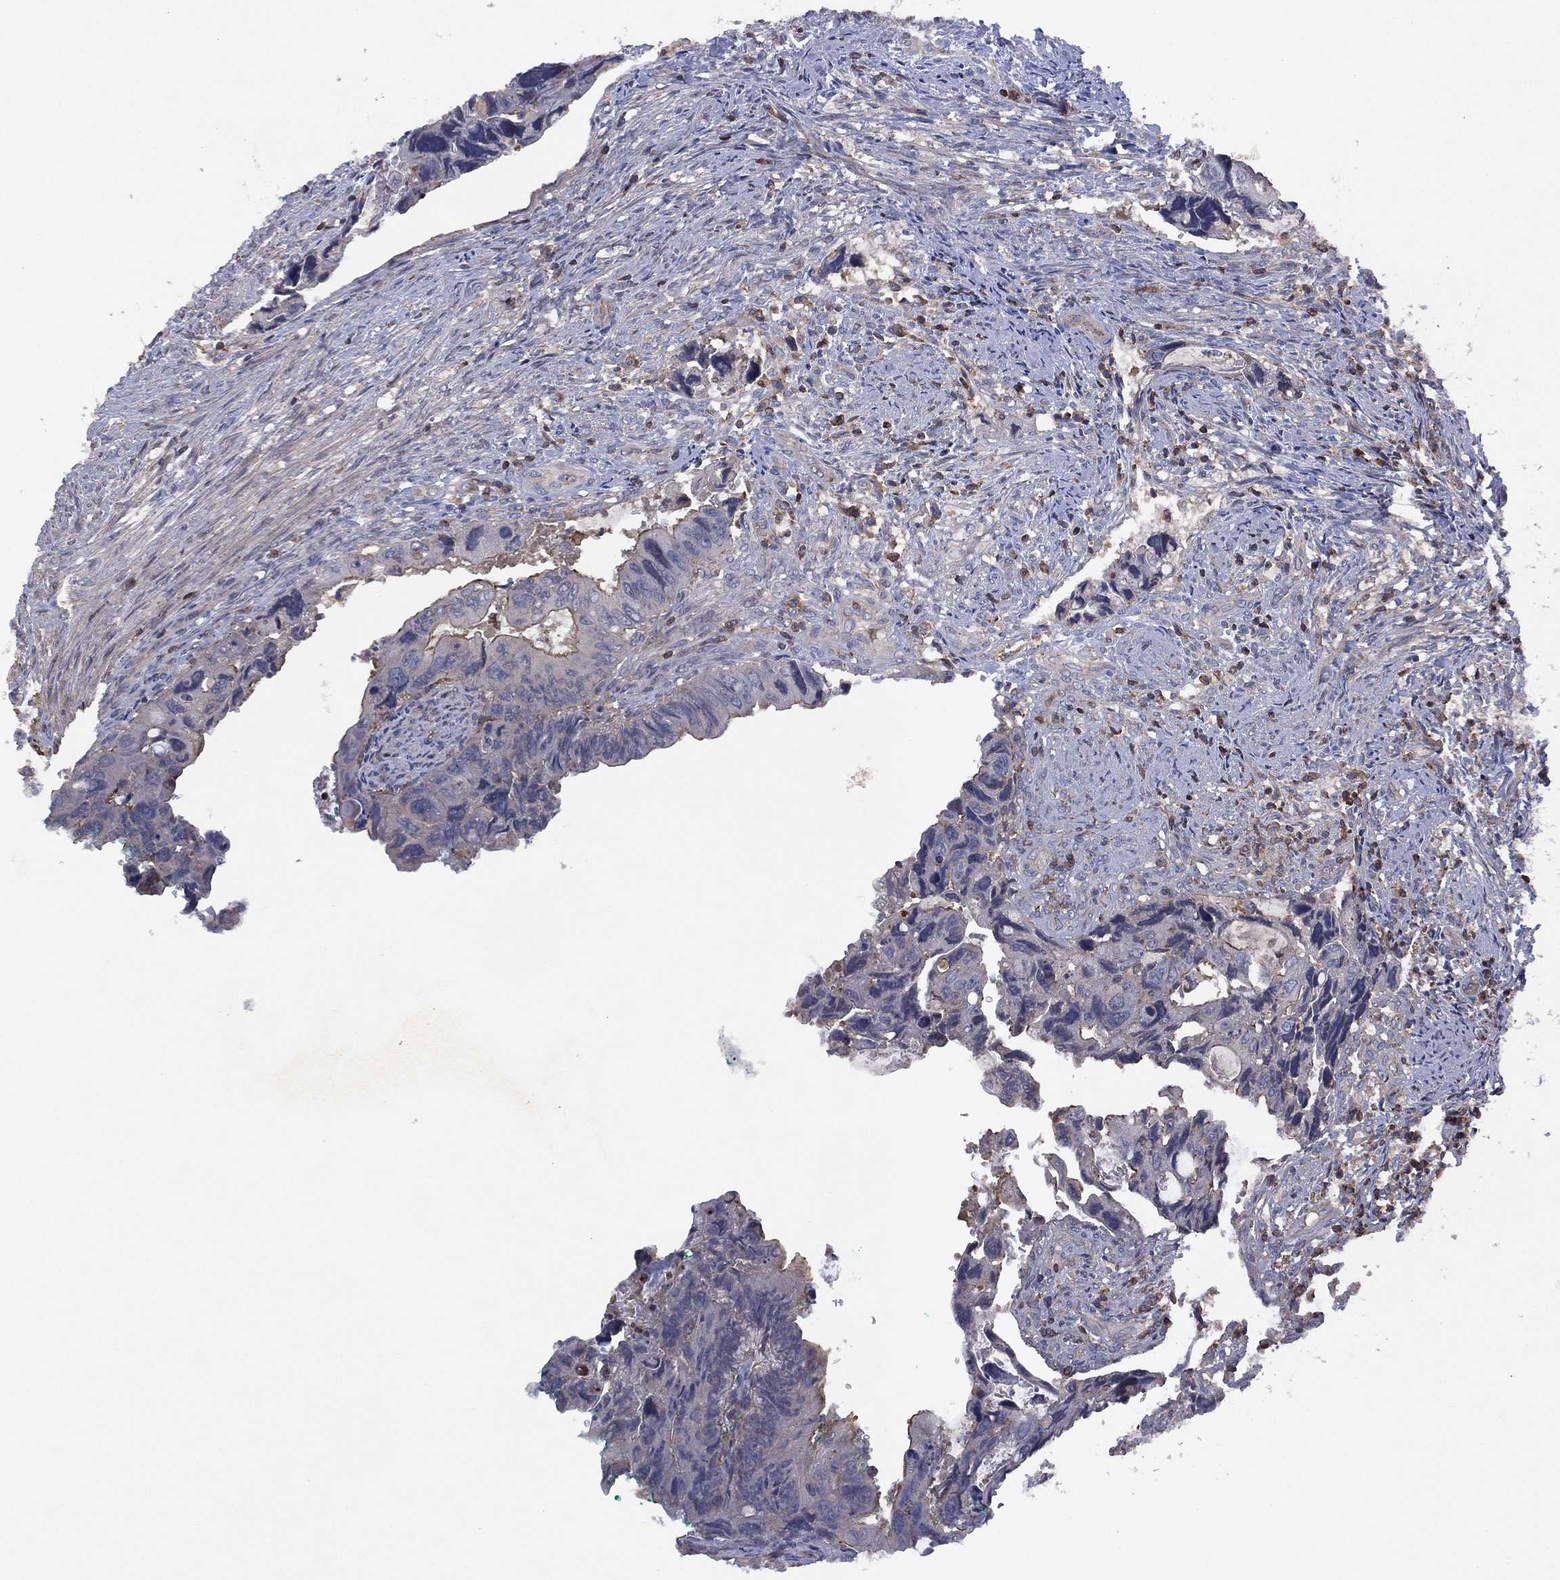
{"staining": {"intensity": "moderate", "quantity": "<25%", "location": "cytoplasmic/membranous"}, "tissue": "colorectal cancer", "cell_type": "Tumor cells", "image_type": "cancer", "snomed": [{"axis": "morphology", "description": "Adenocarcinoma, NOS"}, {"axis": "topography", "description": "Rectum"}], "caption": "Adenocarcinoma (colorectal) stained for a protein reveals moderate cytoplasmic/membranous positivity in tumor cells. (IHC, brightfield microscopy, high magnification).", "gene": "DOCK8", "patient": {"sex": "male", "age": 62}}